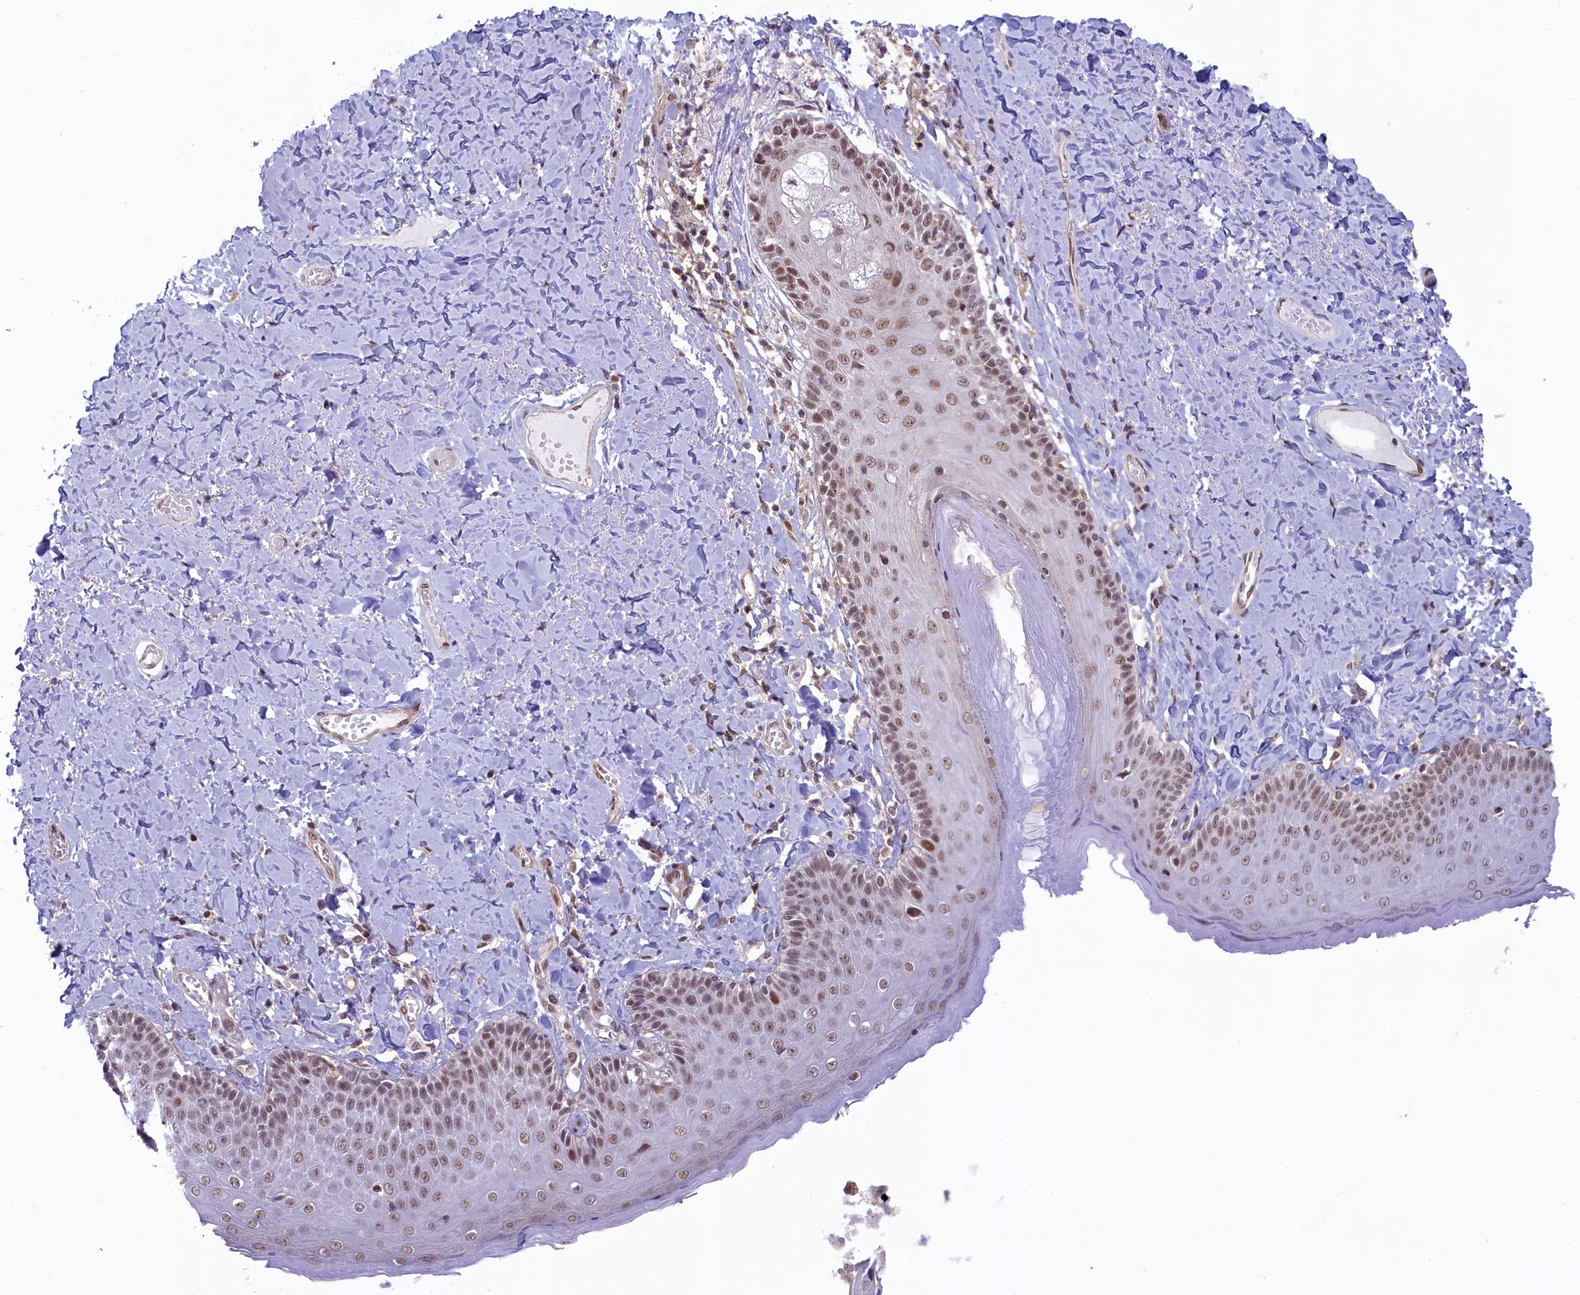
{"staining": {"intensity": "moderate", "quantity": ">75%", "location": "nuclear"}, "tissue": "skin", "cell_type": "Epidermal cells", "image_type": "normal", "snomed": [{"axis": "morphology", "description": "Normal tissue, NOS"}, {"axis": "topography", "description": "Anal"}], "caption": "This is an image of immunohistochemistry (IHC) staining of unremarkable skin, which shows moderate expression in the nuclear of epidermal cells.", "gene": "FCHO1", "patient": {"sex": "male", "age": 69}}